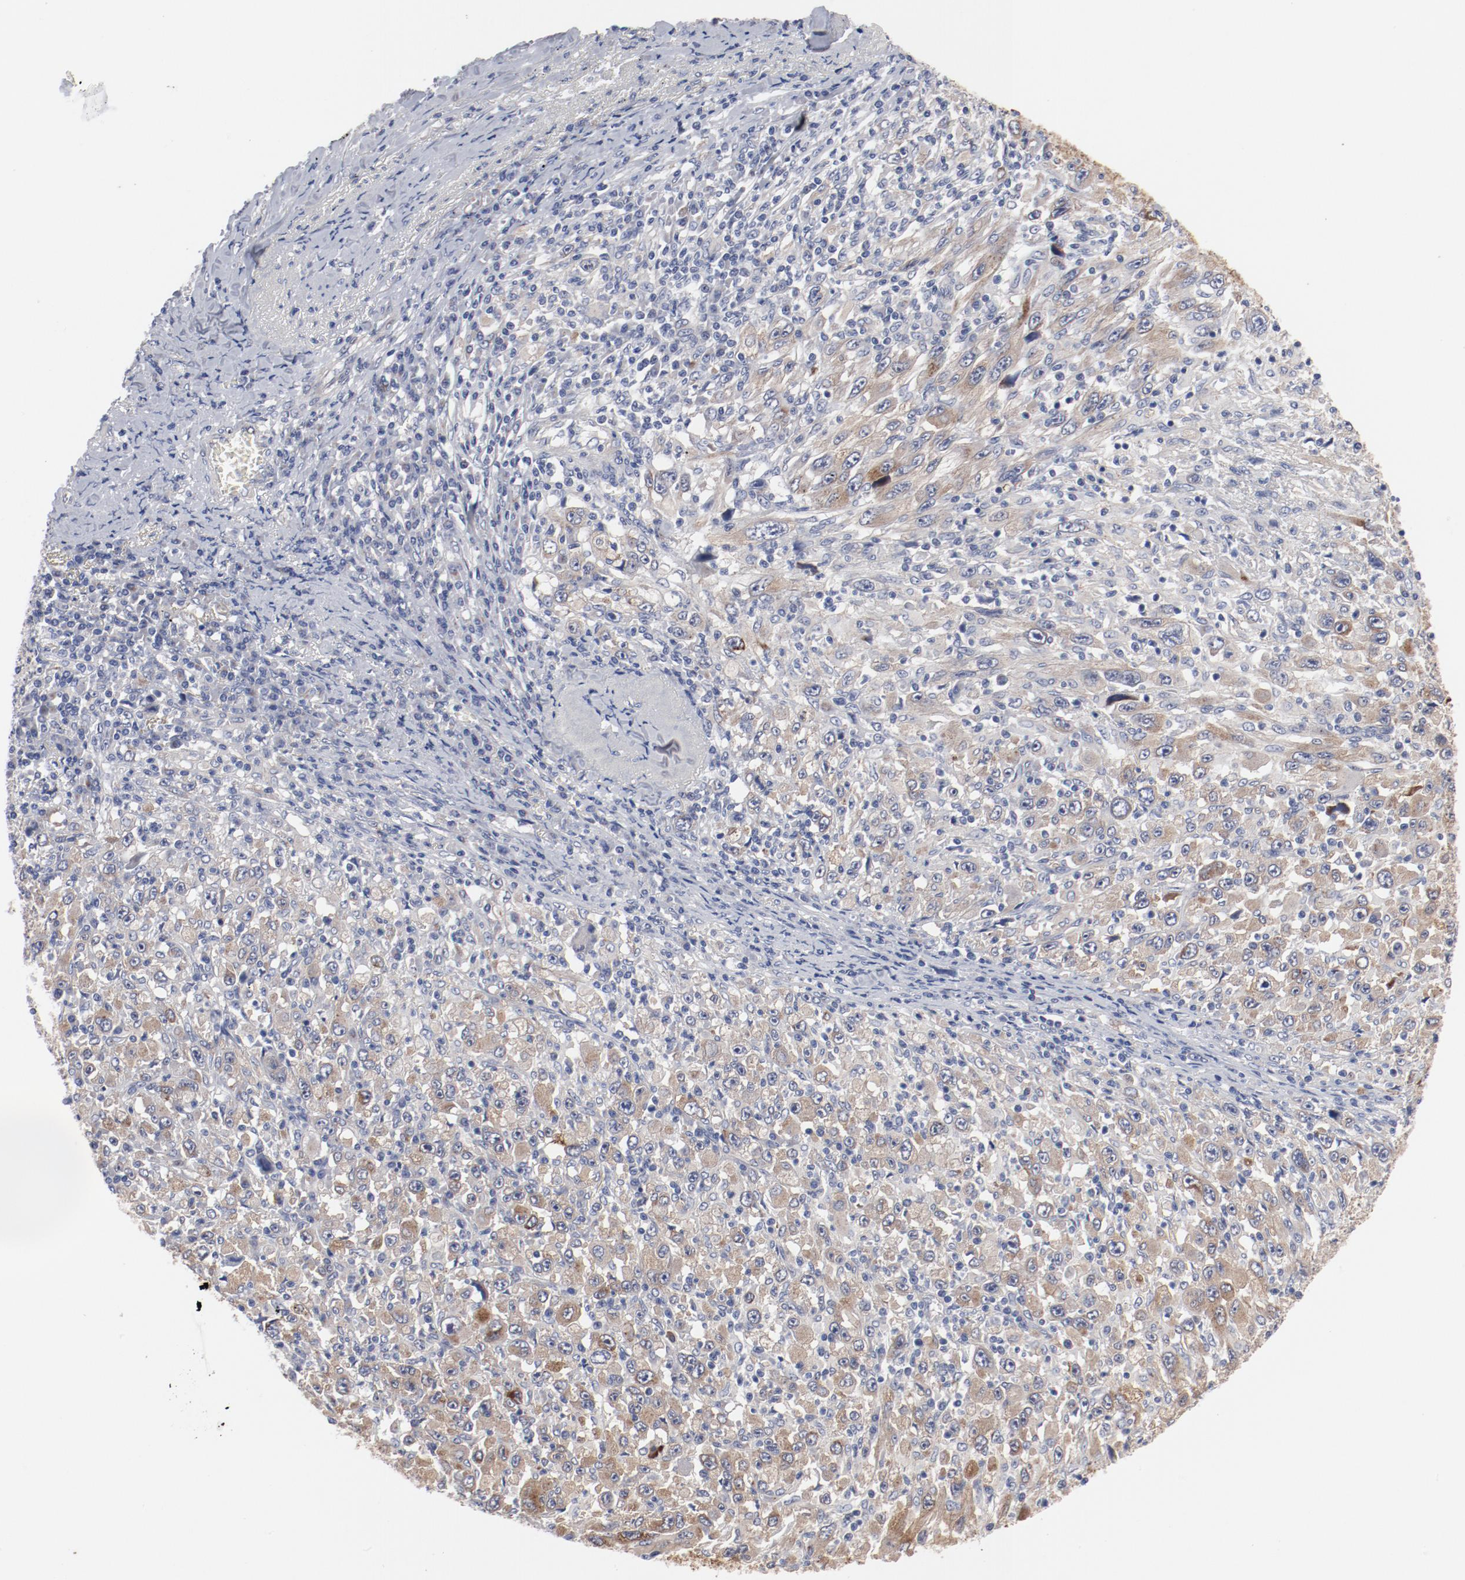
{"staining": {"intensity": "weak", "quantity": ">75%", "location": "cytoplasmic/membranous"}, "tissue": "melanoma", "cell_type": "Tumor cells", "image_type": "cancer", "snomed": [{"axis": "morphology", "description": "Malignant melanoma, Metastatic site"}, {"axis": "topography", "description": "Skin"}], "caption": "The photomicrograph shows immunohistochemical staining of malignant melanoma (metastatic site). There is weak cytoplasmic/membranous staining is present in about >75% of tumor cells.", "gene": "GPR143", "patient": {"sex": "female", "age": 56}}